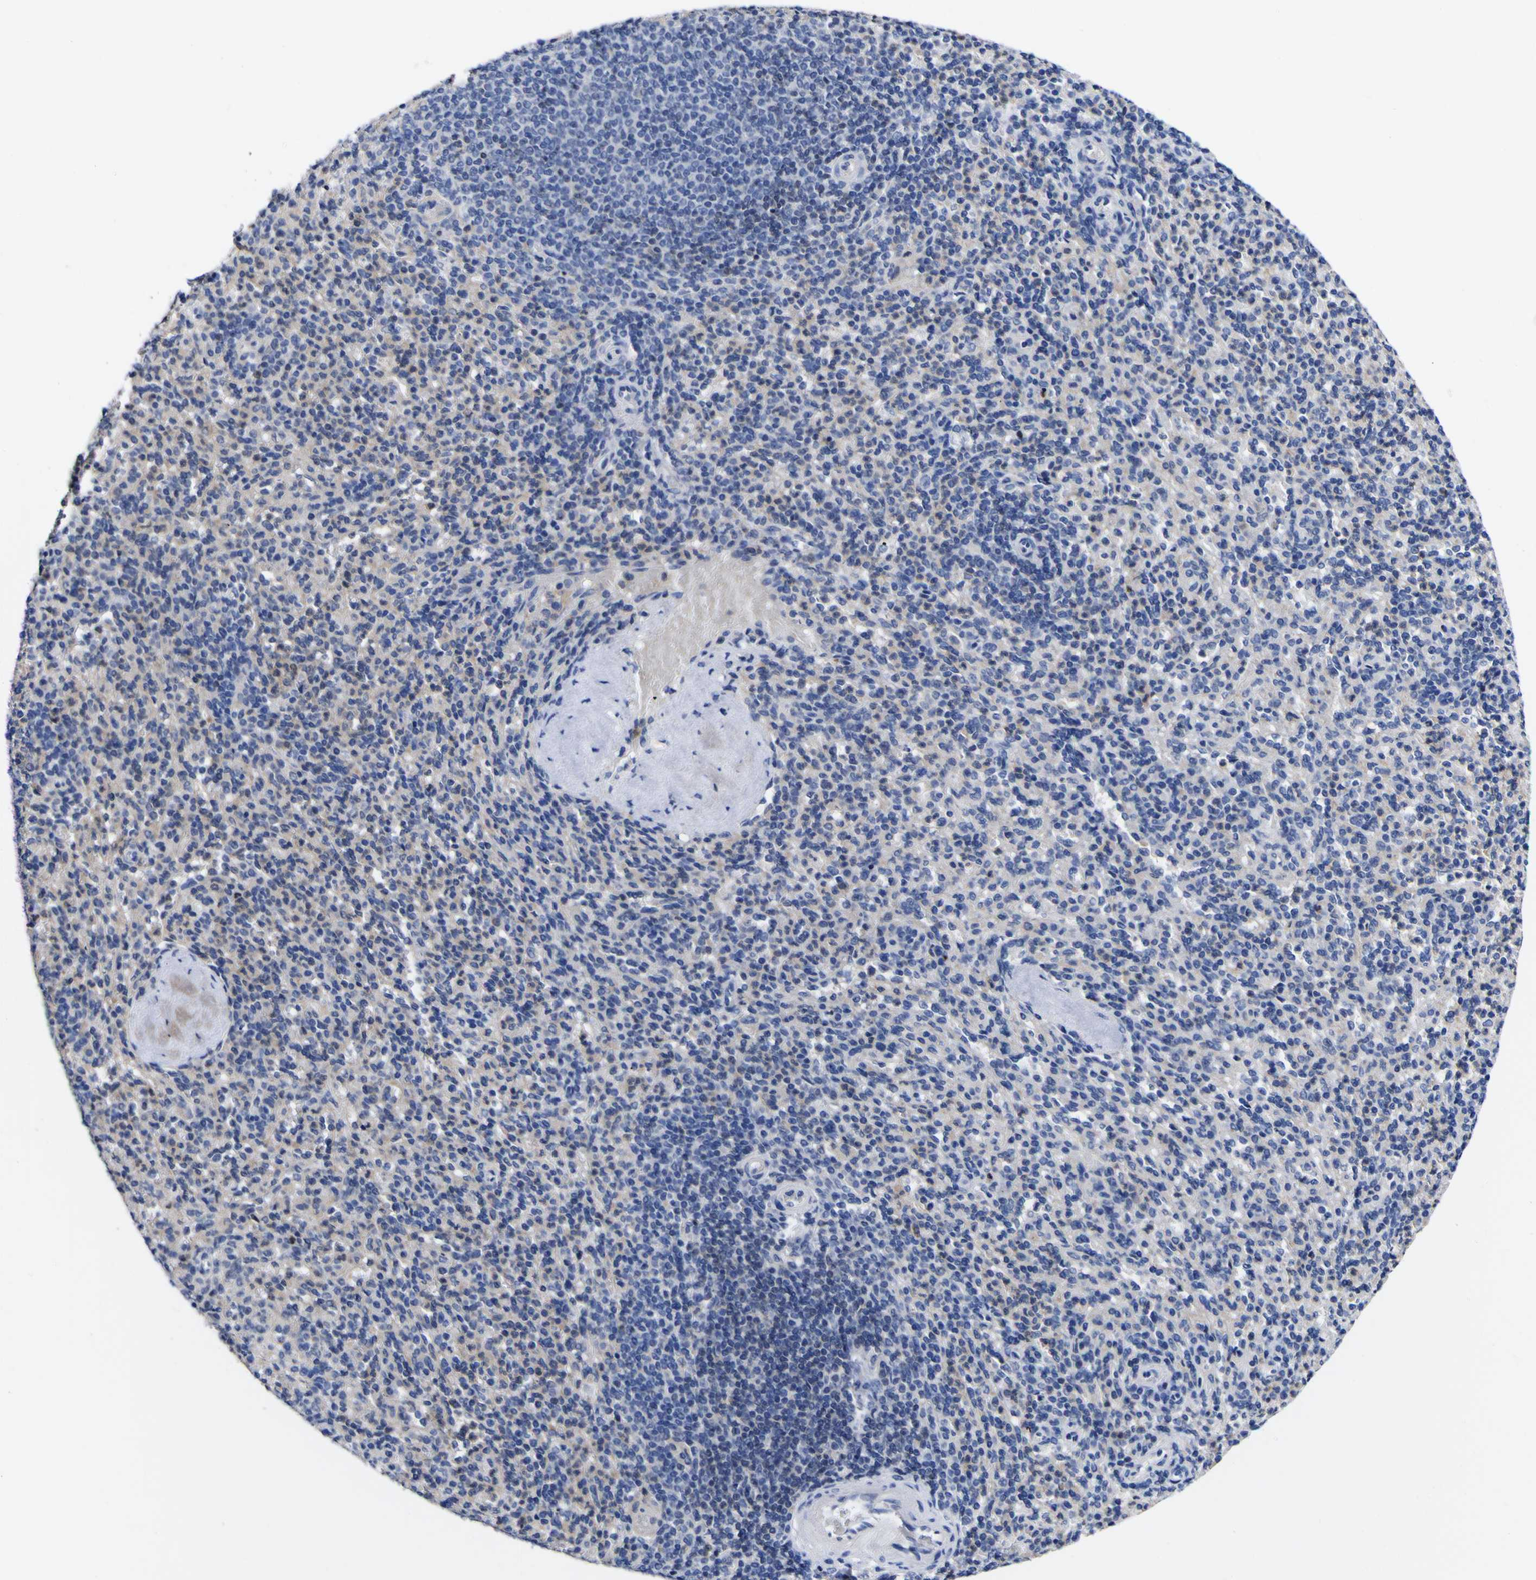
{"staining": {"intensity": "weak", "quantity": "<25%", "location": "cytoplasmic/membranous"}, "tissue": "spleen", "cell_type": "Cells in red pulp", "image_type": "normal", "snomed": [{"axis": "morphology", "description": "Normal tissue, NOS"}, {"axis": "topography", "description": "Spleen"}], "caption": "High power microscopy micrograph of an immunohistochemistry (IHC) photomicrograph of benign spleen, revealing no significant positivity in cells in red pulp. (DAB immunohistochemistry visualized using brightfield microscopy, high magnification).", "gene": "CASP6", "patient": {"sex": "male", "age": 36}}